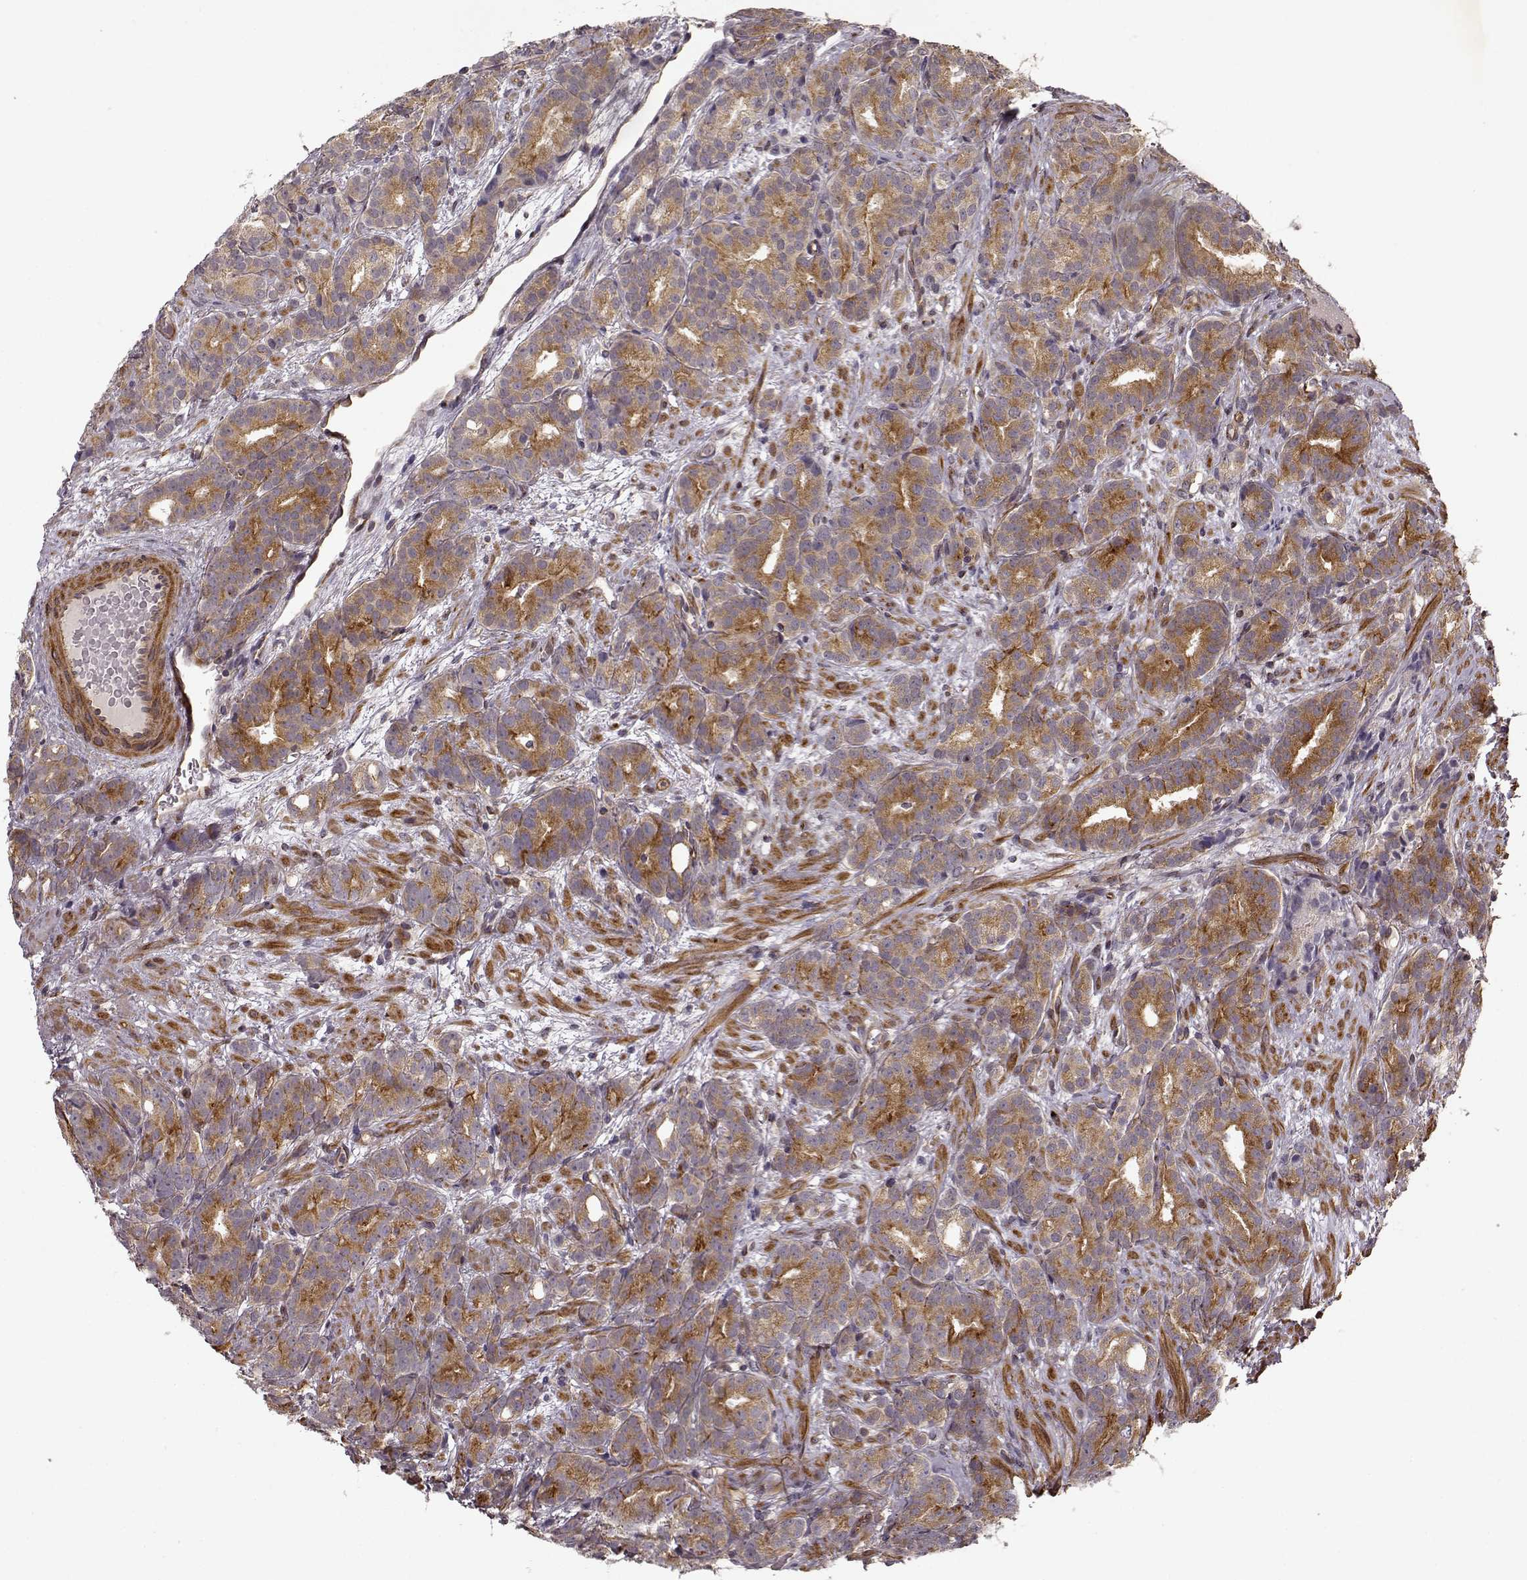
{"staining": {"intensity": "moderate", "quantity": ">75%", "location": "cytoplasmic/membranous"}, "tissue": "prostate cancer", "cell_type": "Tumor cells", "image_type": "cancer", "snomed": [{"axis": "morphology", "description": "Adenocarcinoma, High grade"}, {"axis": "topography", "description": "Prostate"}], "caption": "This image shows immunohistochemistry staining of prostate cancer (adenocarcinoma (high-grade)), with medium moderate cytoplasmic/membranous staining in about >75% of tumor cells.", "gene": "MTR", "patient": {"sex": "male", "age": 90}}